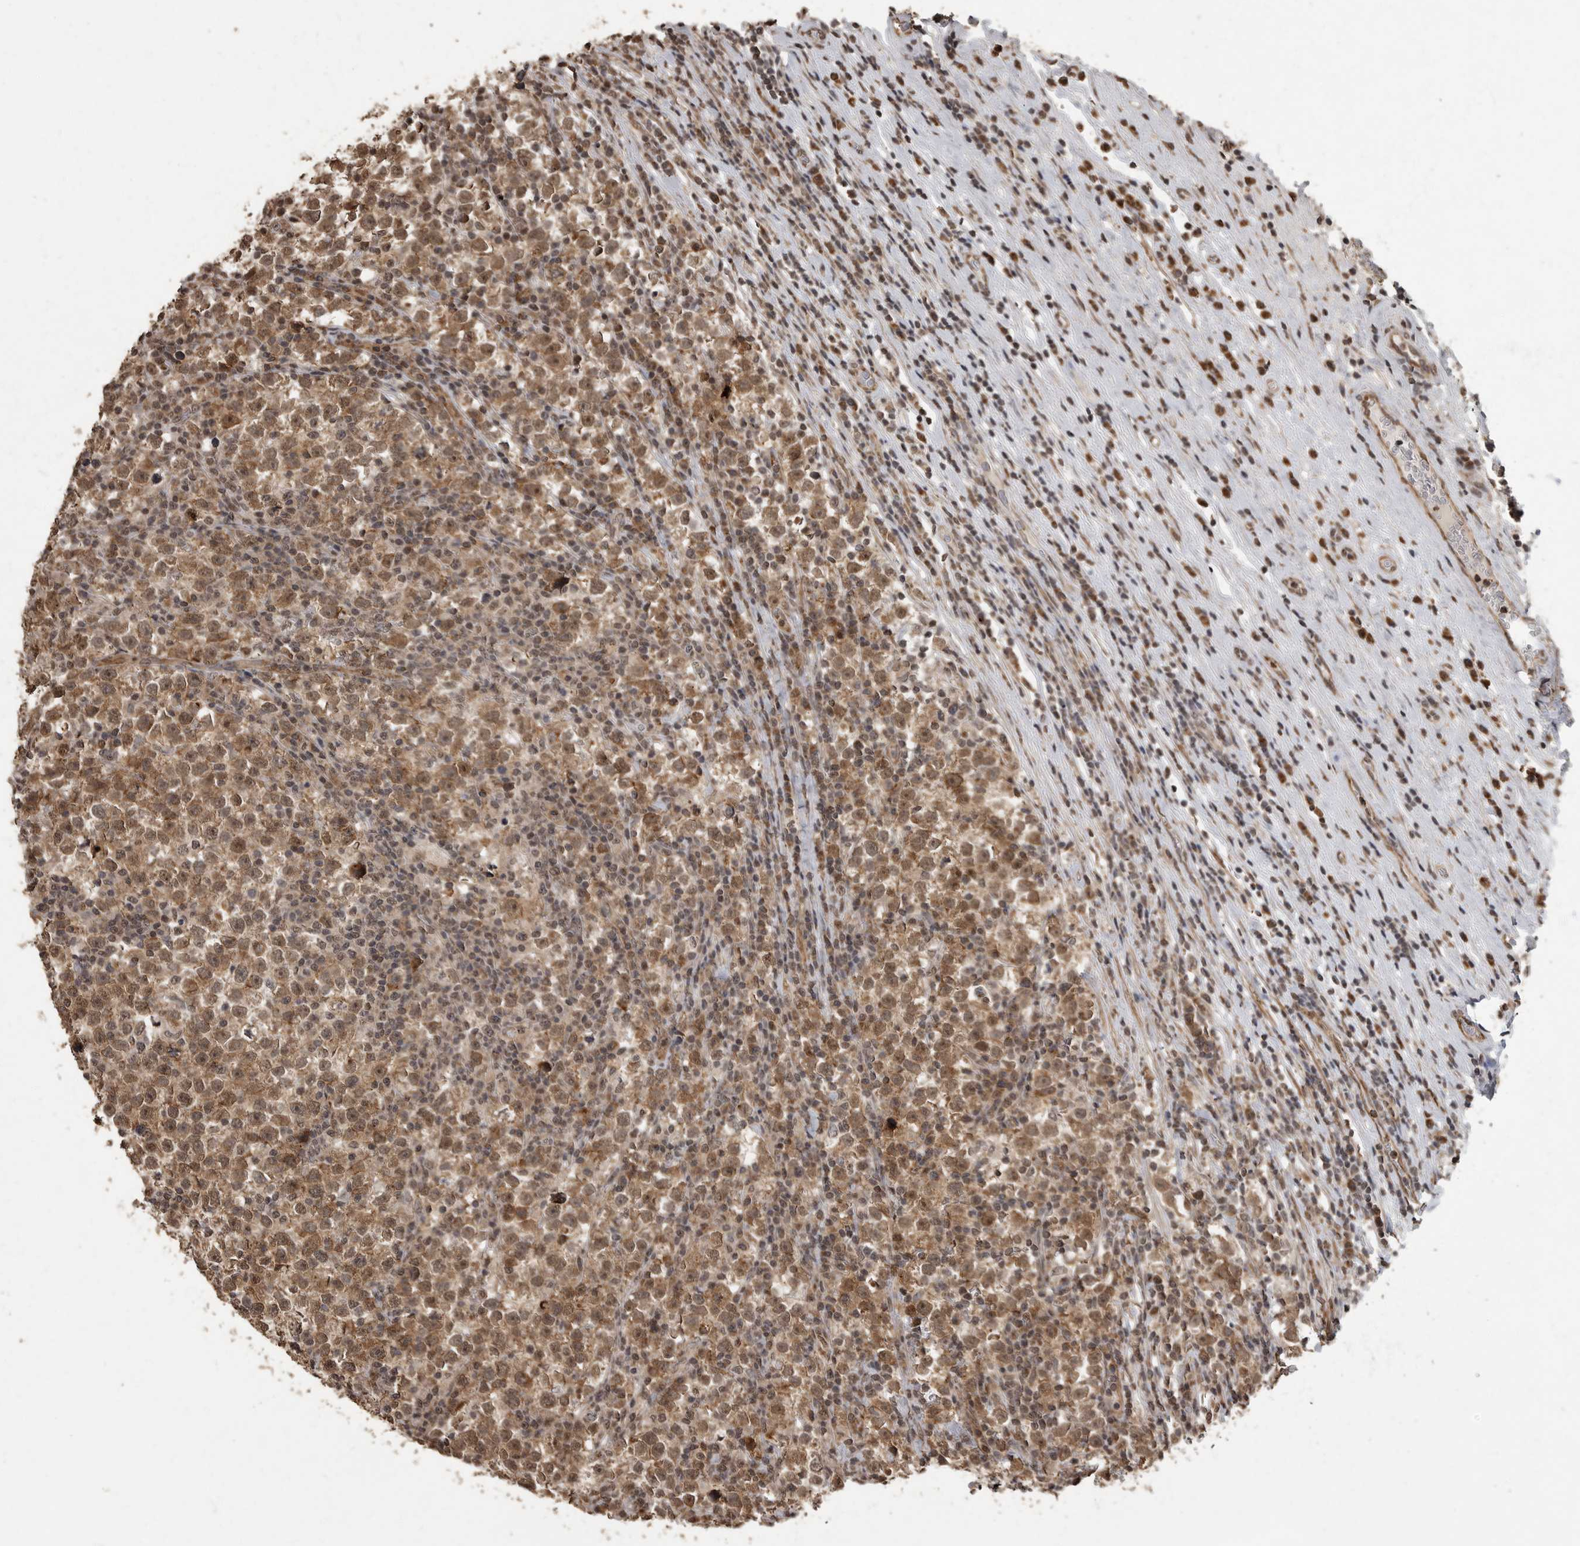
{"staining": {"intensity": "moderate", "quantity": ">75%", "location": "cytoplasmic/membranous,nuclear"}, "tissue": "testis cancer", "cell_type": "Tumor cells", "image_type": "cancer", "snomed": [{"axis": "morphology", "description": "Normal tissue, NOS"}, {"axis": "morphology", "description": "Seminoma, NOS"}, {"axis": "topography", "description": "Testis"}], "caption": "An image of human seminoma (testis) stained for a protein reveals moderate cytoplasmic/membranous and nuclear brown staining in tumor cells.", "gene": "MAFG", "patient": {"sex": "male", "age": 43}}